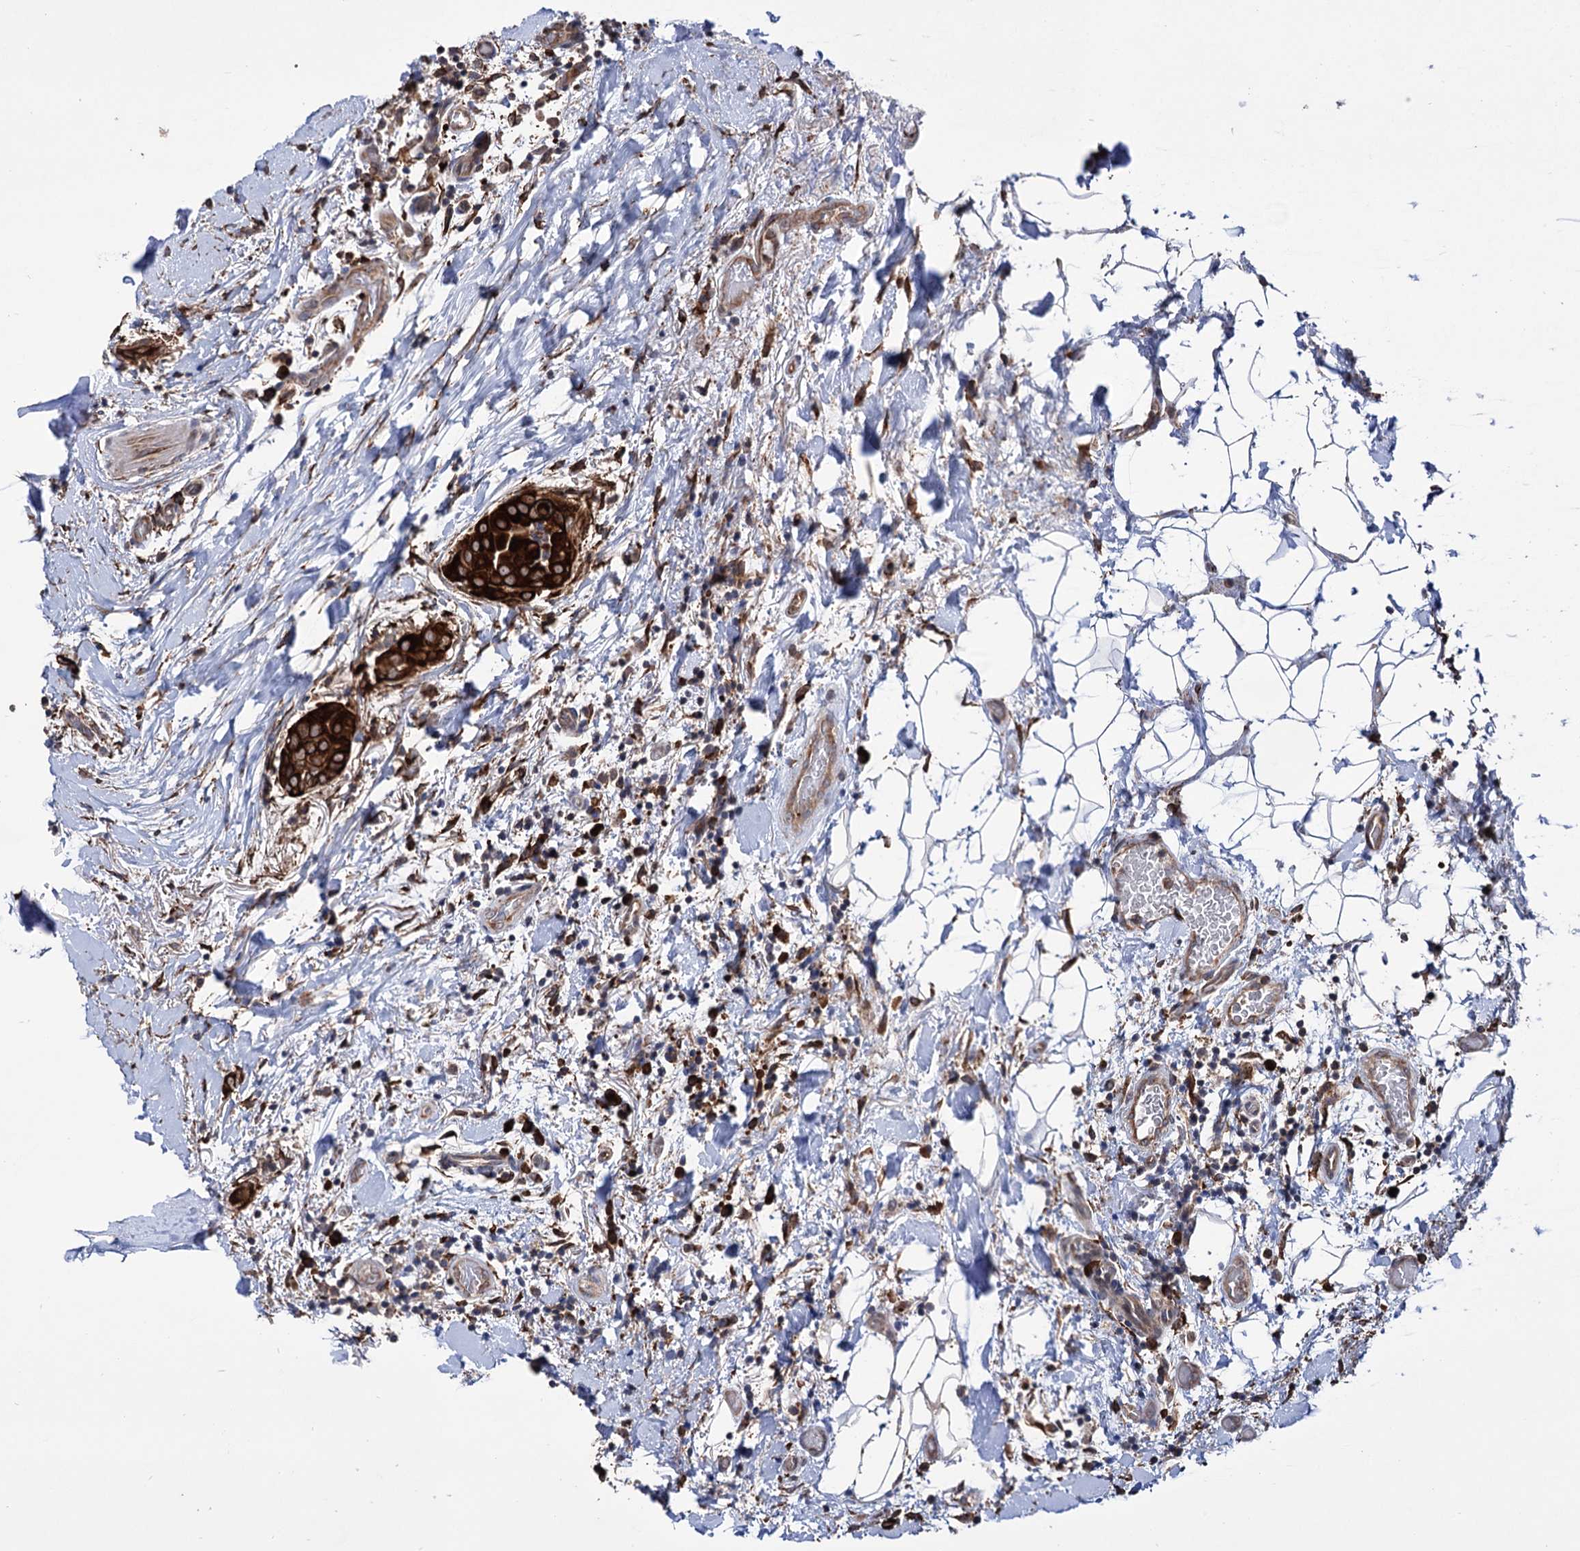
{"staining": {"intensity": "strong", "quantity": ">75%", "location": "cytoplasmic/membranous"}, "tissue": "thyroid cancer", "cell_type": "Tumor cells", "image_type": "cancer", "snomed": [{"axis": "morphology", "description": "Papillary adenocarcinoma, NOS"}, {"axis": "topography", "description": "Thyroid gland"}], "caption": "A micrograph of papillary adenocarcinoma (thyroid) stained for a protein exhibits strong cytoplasmic/membranous brown staining in tumor cells. The protein of interest is shown in brown color, while the nuclei are stained blue.", "gene": "CDAN1", "patient": {"sex": "male", "age": 33}}